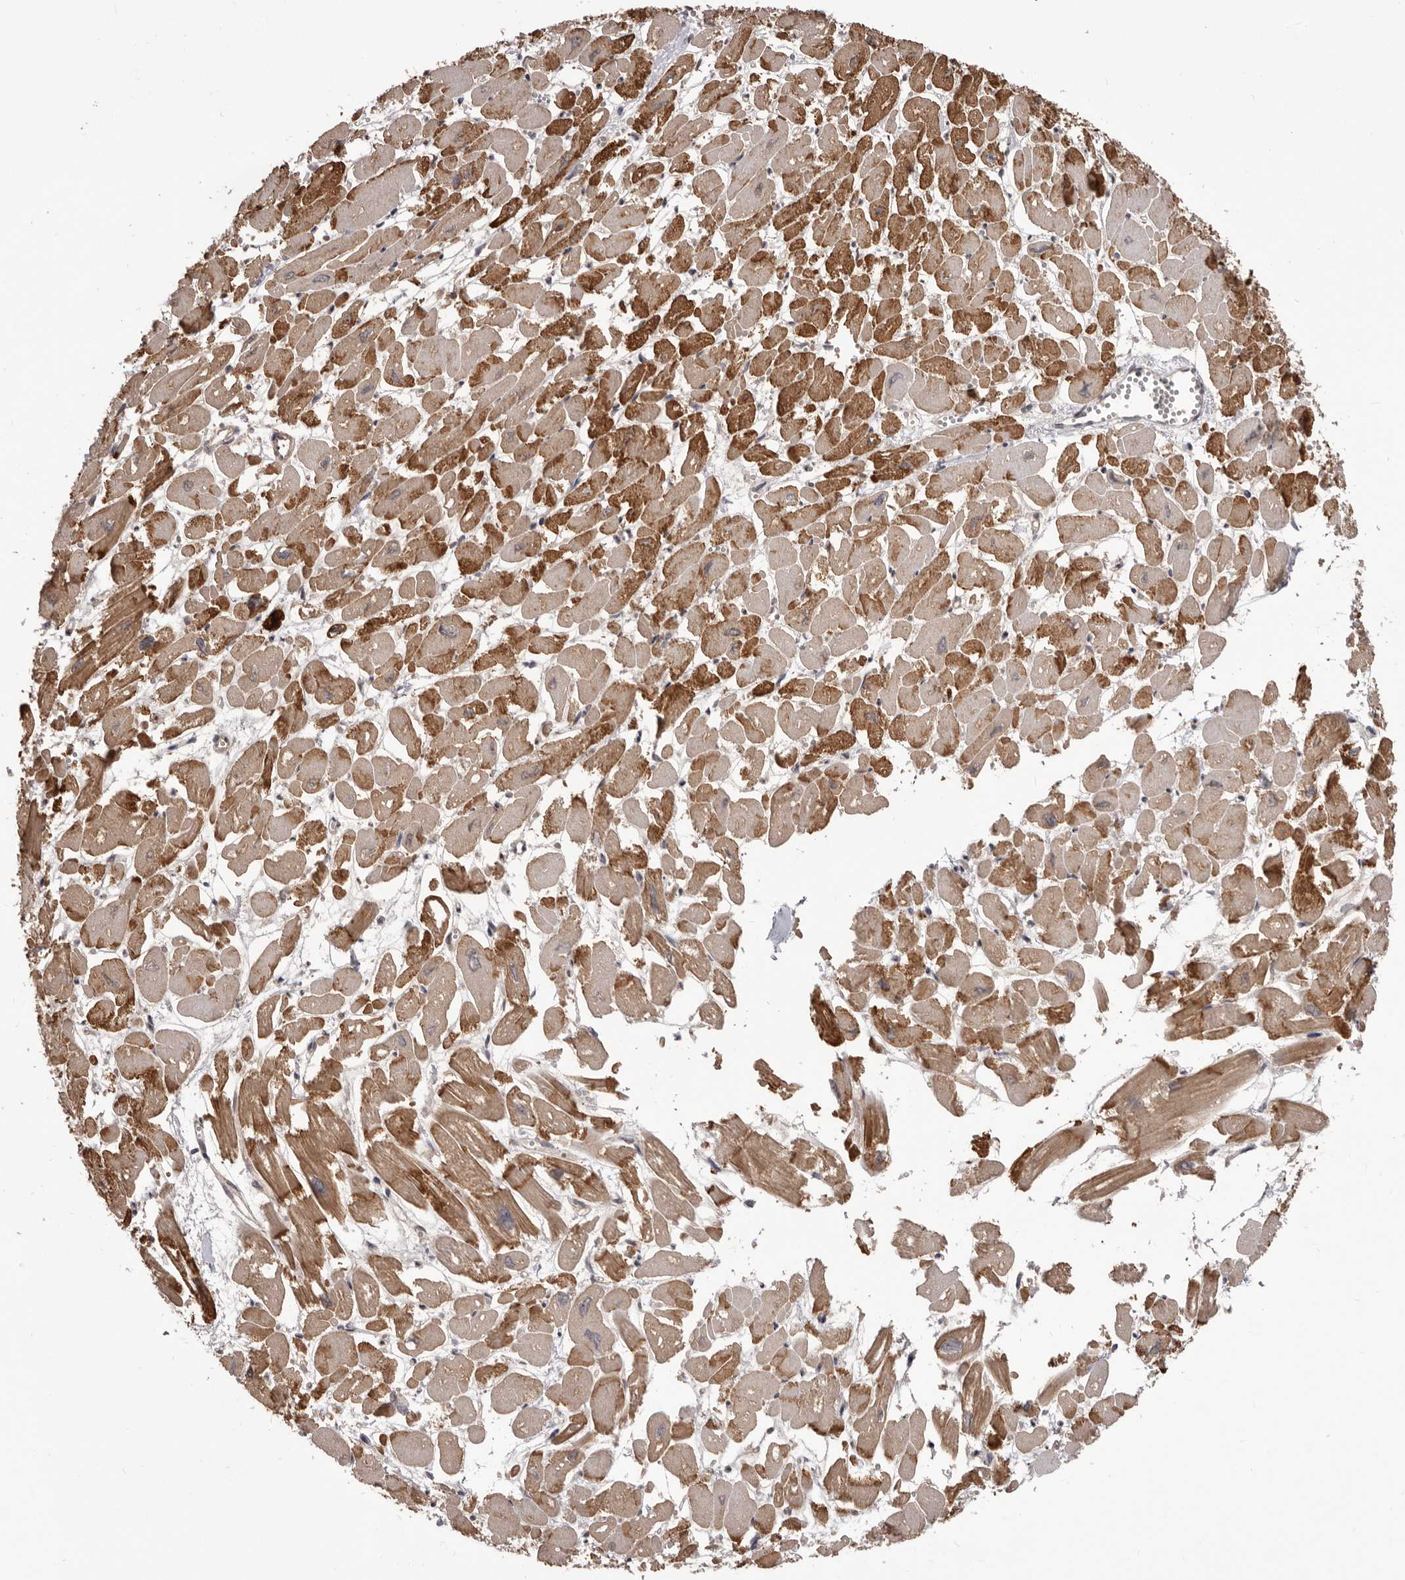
{"staining": {"intensity": "moderate", "quantity": ">75%", "location": "cytoplasmic/membranous"}, "tissue": "heart muscle", "cell_type": "Cardiomyocytes", "image_type": "normal", "snomed": [{"axis": "morphology", "description": "Normal tissue, NOS"}, {"axis": "topography", "description": "Heart"}], "caption": "A medium amount of moderate cytoplasmic/membranous positivity is seen in approximately >75% of cardiomyocytes in normal heart muscle.", "gene": "HBS1L", "patient": {"sex": "male", "age": 54}}